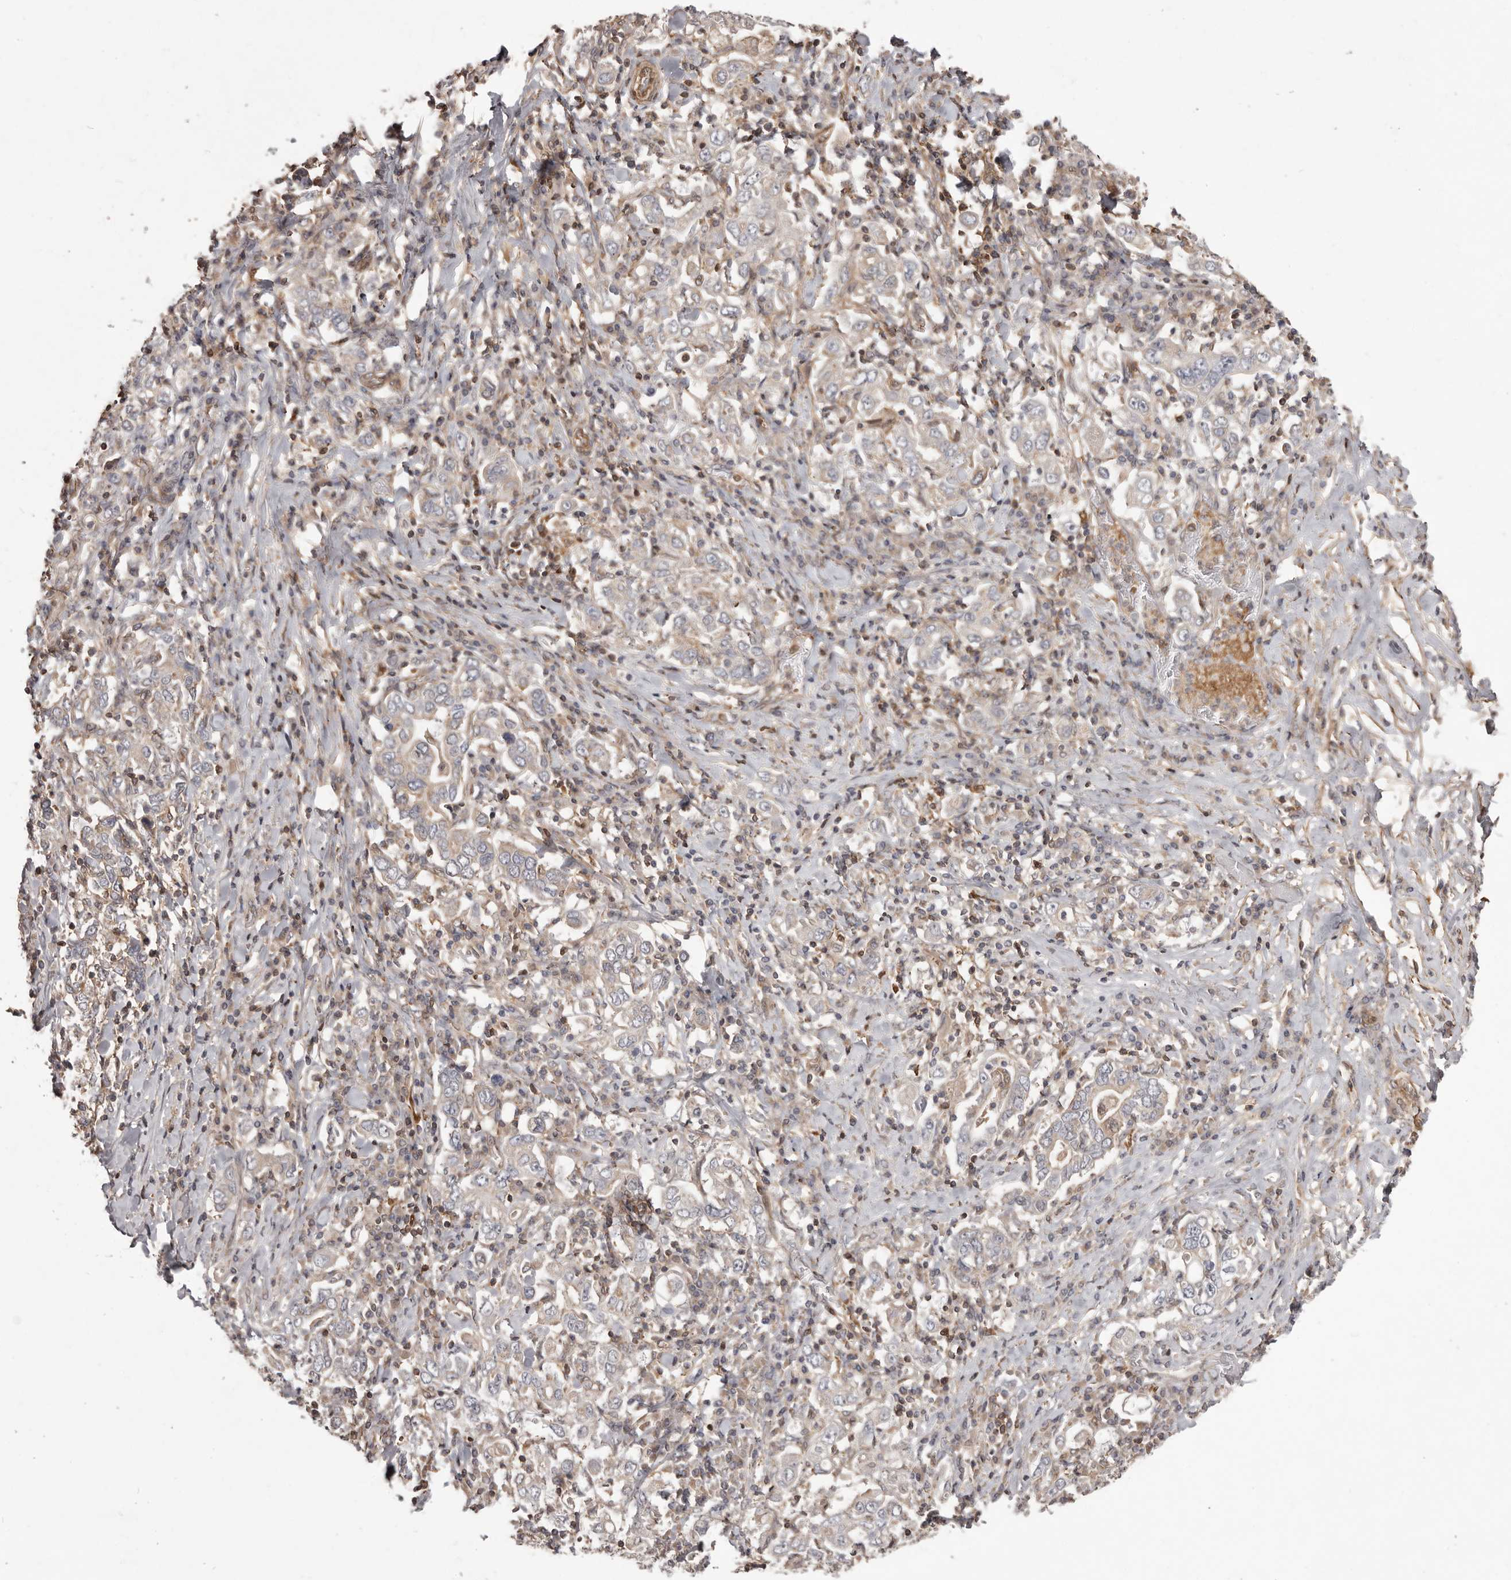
{"staining": {"intensity": "weak", "quantity": "<25%", "location": "cytoplasmic/membranous"}, "tissue": "stomach cancer", "cell_type": "Tumor cells", "image_type": "cancer", "snomed": [{"axis": "morphology", "description": "Adenocarcinoma, NOS"}, {"axis": "topography", "description": "Stomach, upper"}], "caption": "Tumor cells show no significant staining in stomach cancer (adenocarcinoma).", "gene": "NFKBIA", "patient": {"sex": "male", "age": 62}}